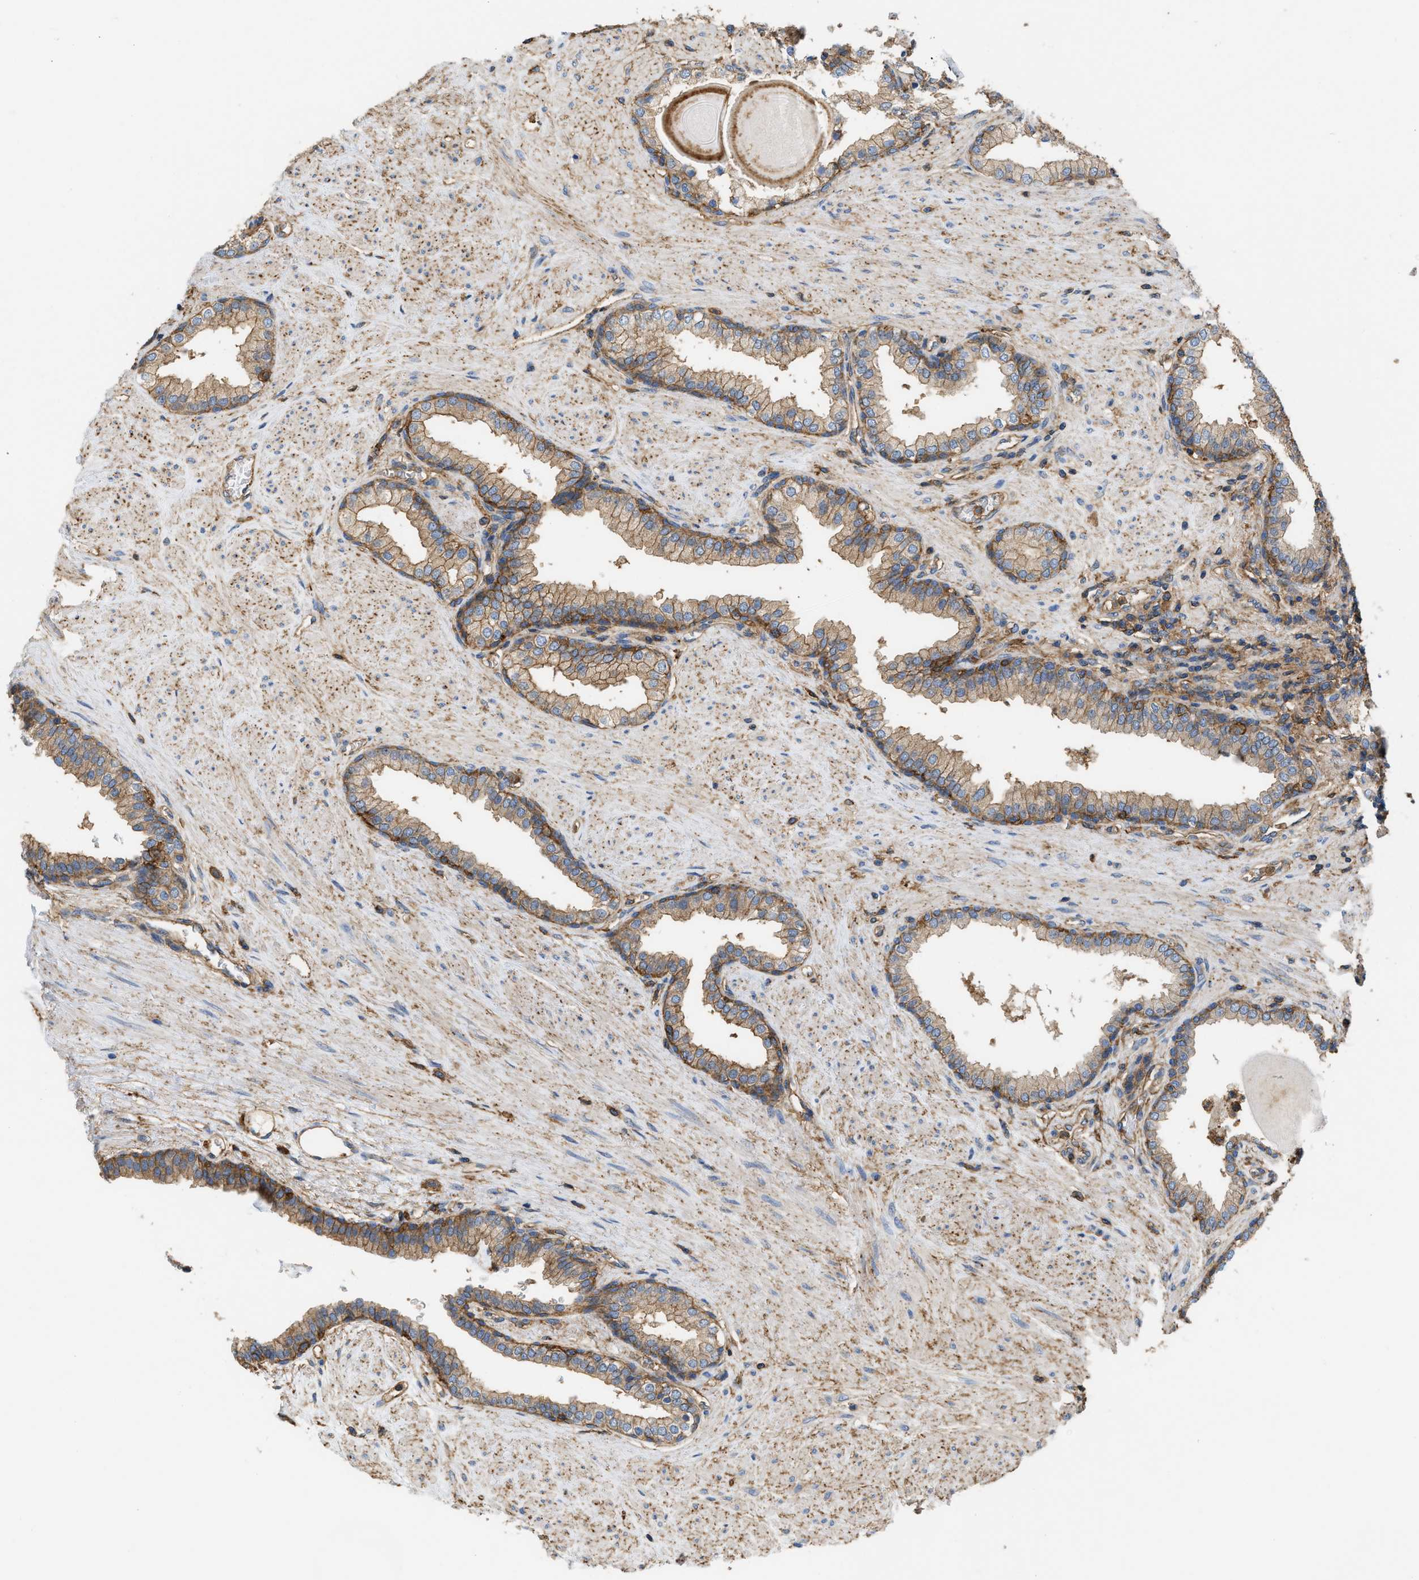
{"staining": {"intensity": "moderate", "quantity": ">75%", "location": "cytoplasmic/membranous"}, "tissue": "prostate", "cell_type": "Glandular cells", "image_type": "normal", "snomed": [{"axis": "morphology", "description": "Normal tissue, NOS"}, {"axis": "topography", "description": "Prostate"}], "caption": "Immunohistochemistry (IHC) of unremarkable prostate displays medium levels of moderate cytoplasmic/membranous positivity in approximately >75% of glandular cells.", "gene": "GNB4", "patient": {"sex": "male", "age": 51}}